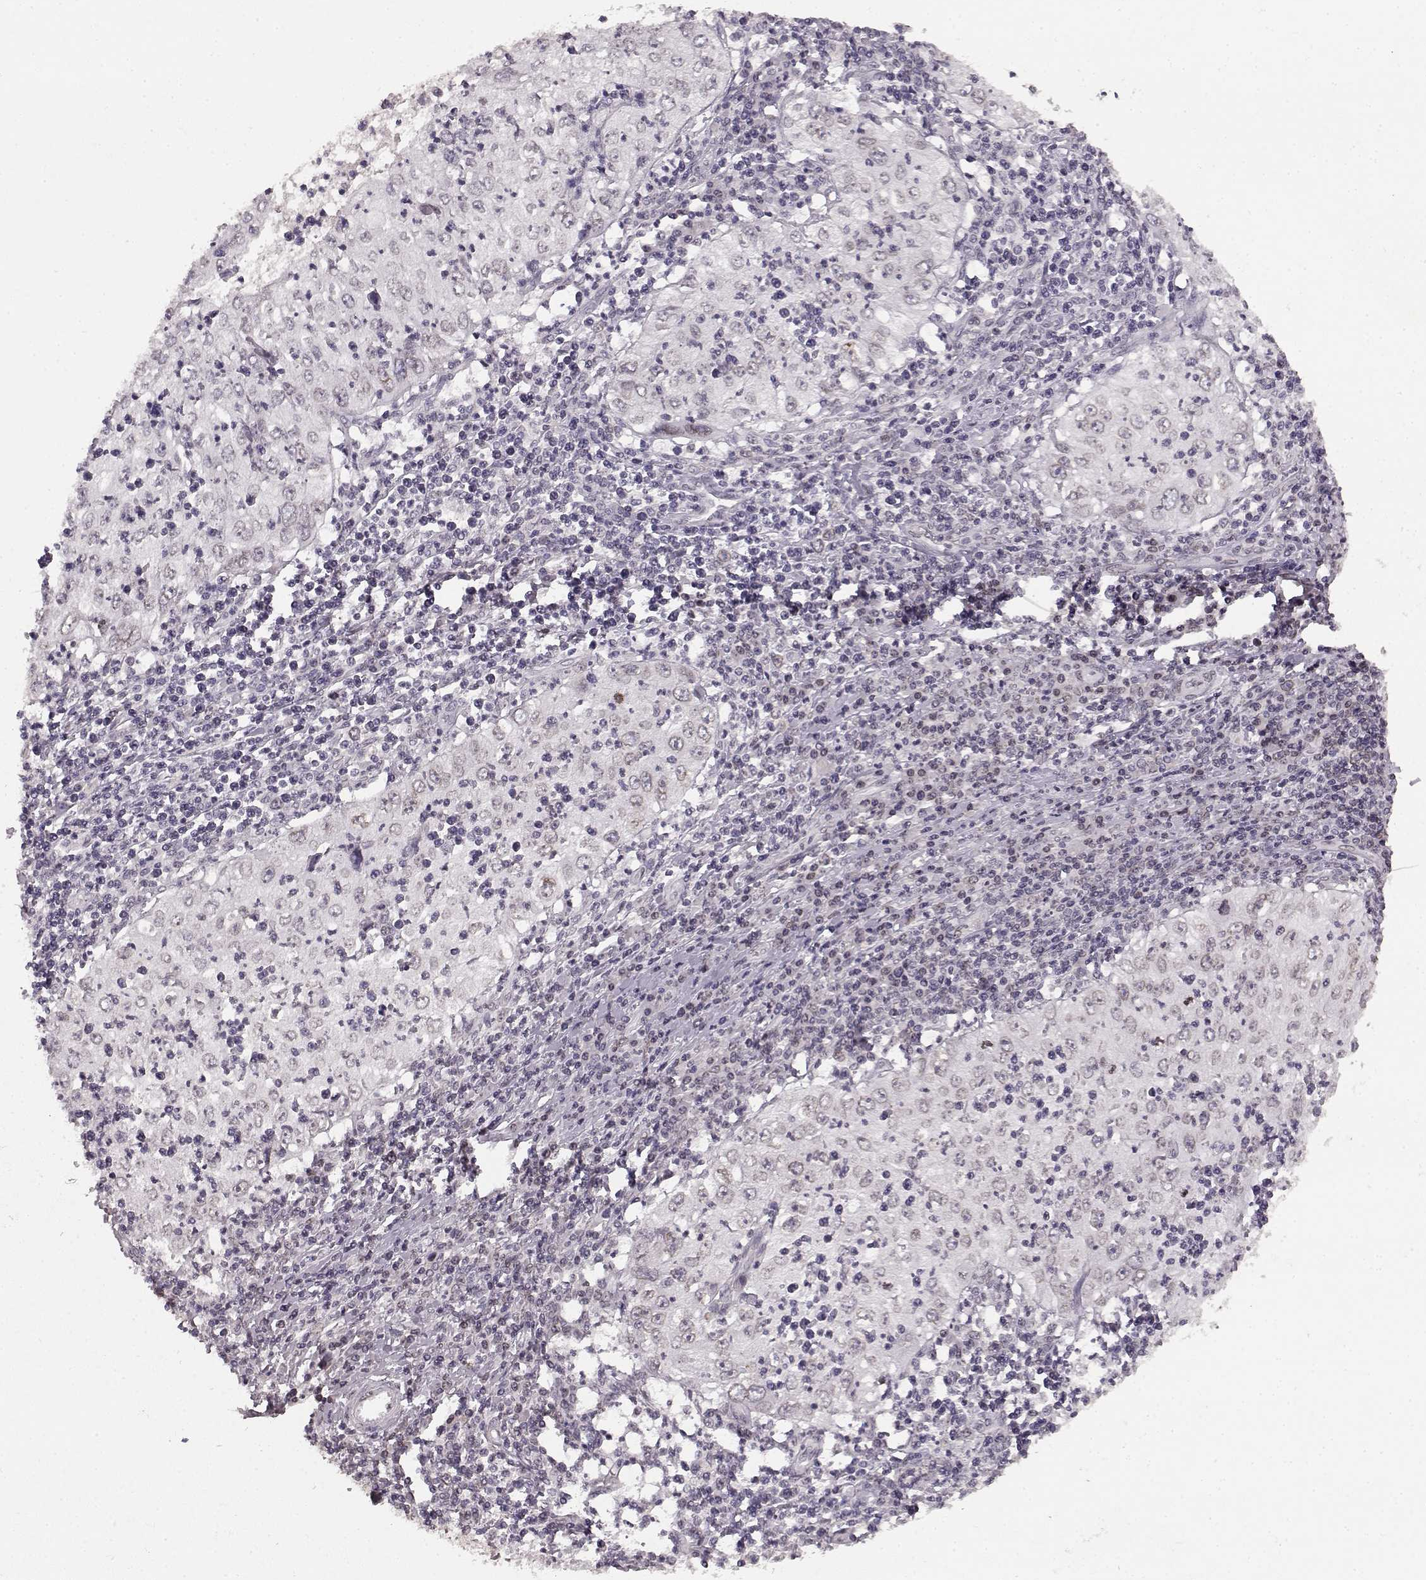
{"staining": {"intensity": "moderate", "quantity": "25%-75%", "location": "cytoplasmic/membranous,nuclear"}, "tissue": "cervical cancer", "cell_type": "Tumor cells", "image_type": "cancer", "snomed": [{"axis": "morphology", "description": "Squamous cell carcinoma, NOS"}, {"axis": "topography", "description": "Cervix"}], "caption": "Protein staining reveals moderate cytoplasmic/membranous and nuclear expression in approximately 25%-75% of tumor cells in cervical cancer.", "gene": "DCAF12", "patient": {"sex": "female", "age": 24}}